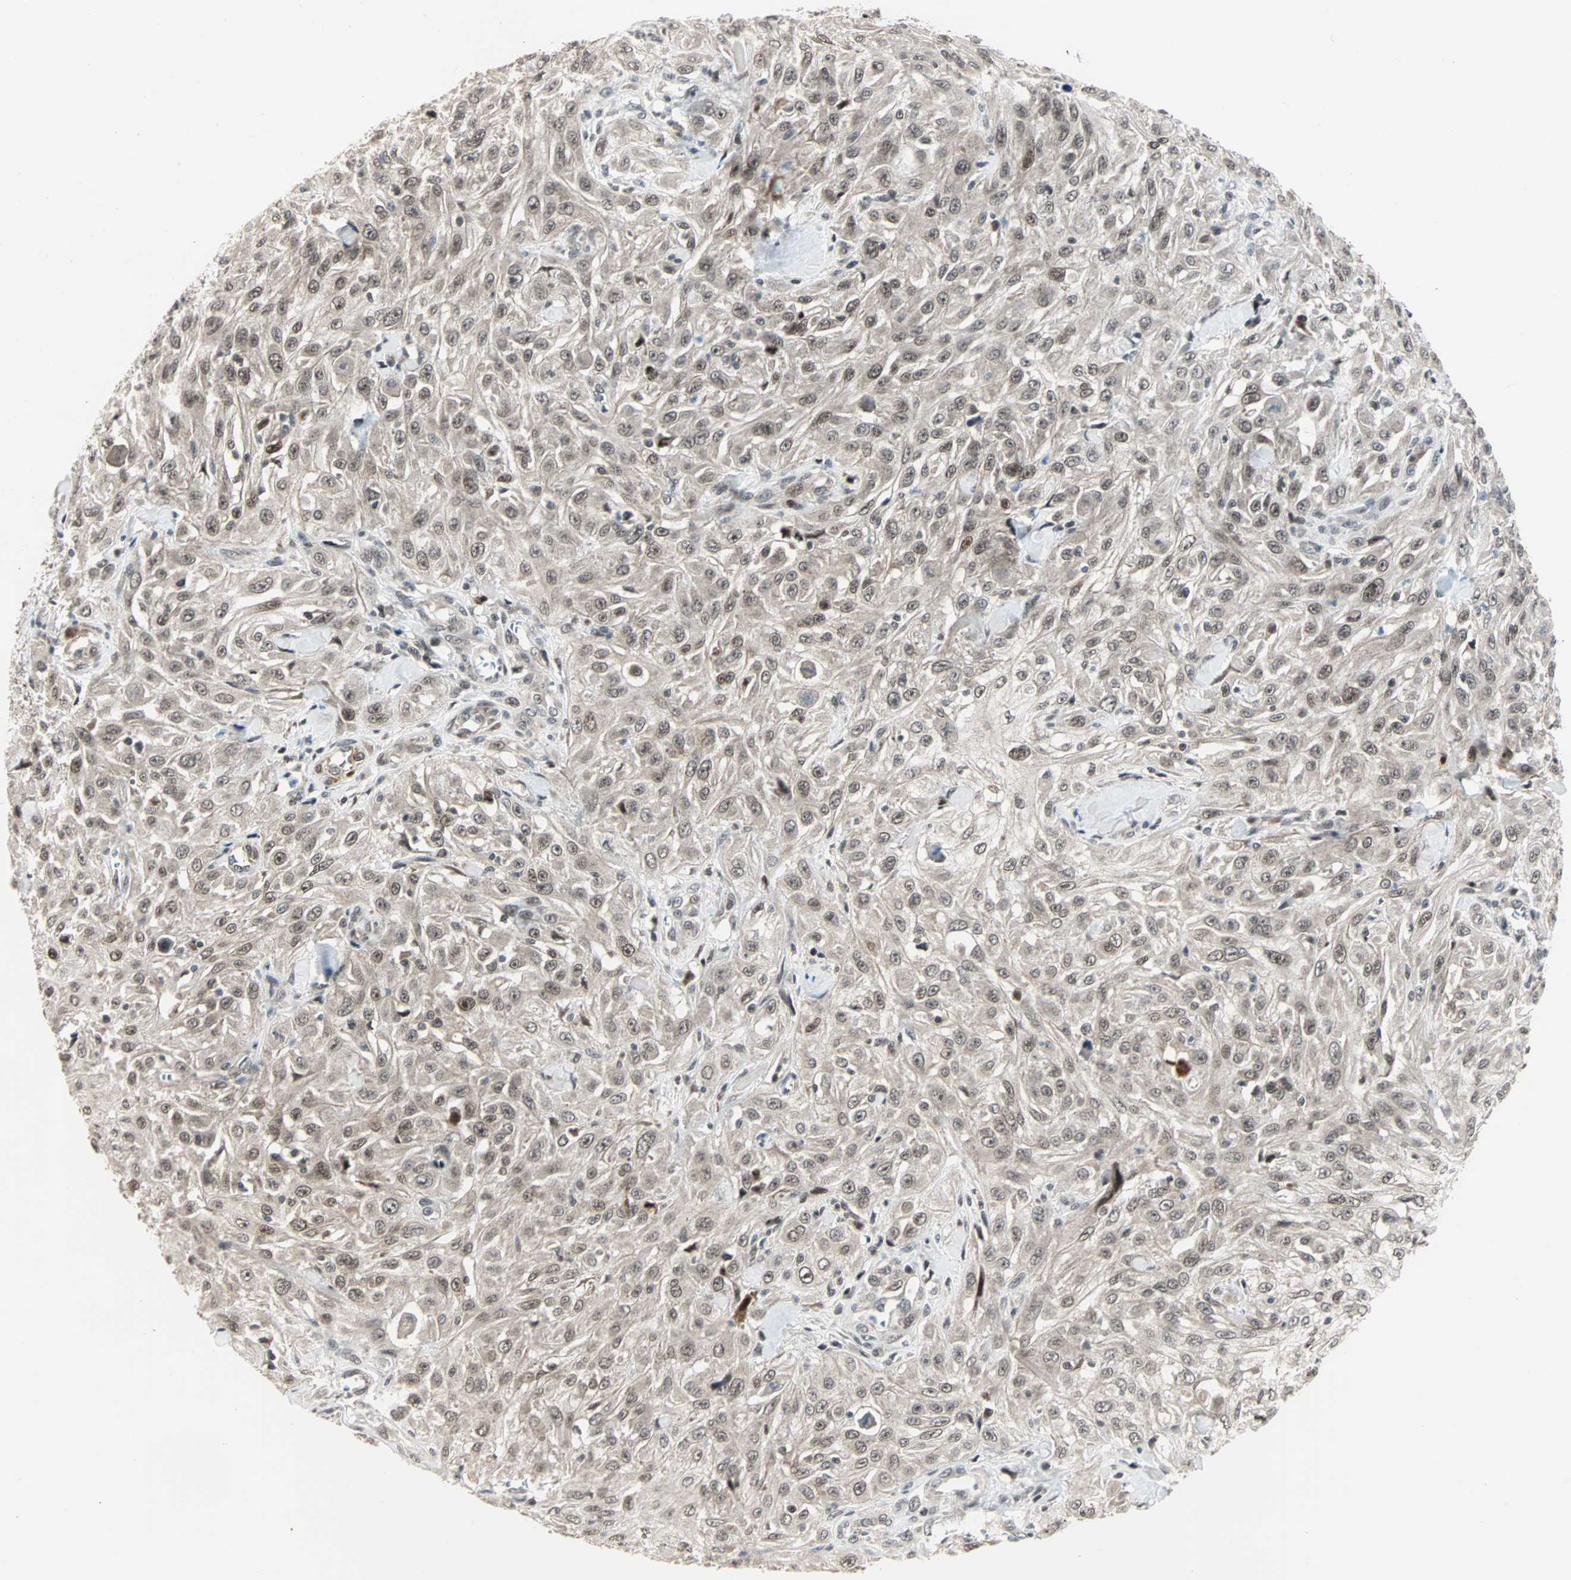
{"staining": {"intensity": "weak", "quantity": ">75%", "location": "nuclear"}, "tissue": "skin cancer", "cell_type": "Tumor cells", "image_type": "cancer", "snomed": [{"axis": "morphology", "description": "Squamous cell carcinoma, NOS"}, {"axis": "morphology", "description": "Squamous cell carcinoma, metastatic, NOS"}, {"axis": "topography", "description": "Skin"}, {"axis": "topography", "description": "Lymph node"}], "caption": "High-power microscopy captured an IHC photomicrograph of skin squamous cell carcinoma, revealing weak nuclear expression in about >75% of tumor cells.", "gene": "CBX4", "patient": {"sex": "male", "age": 75}}